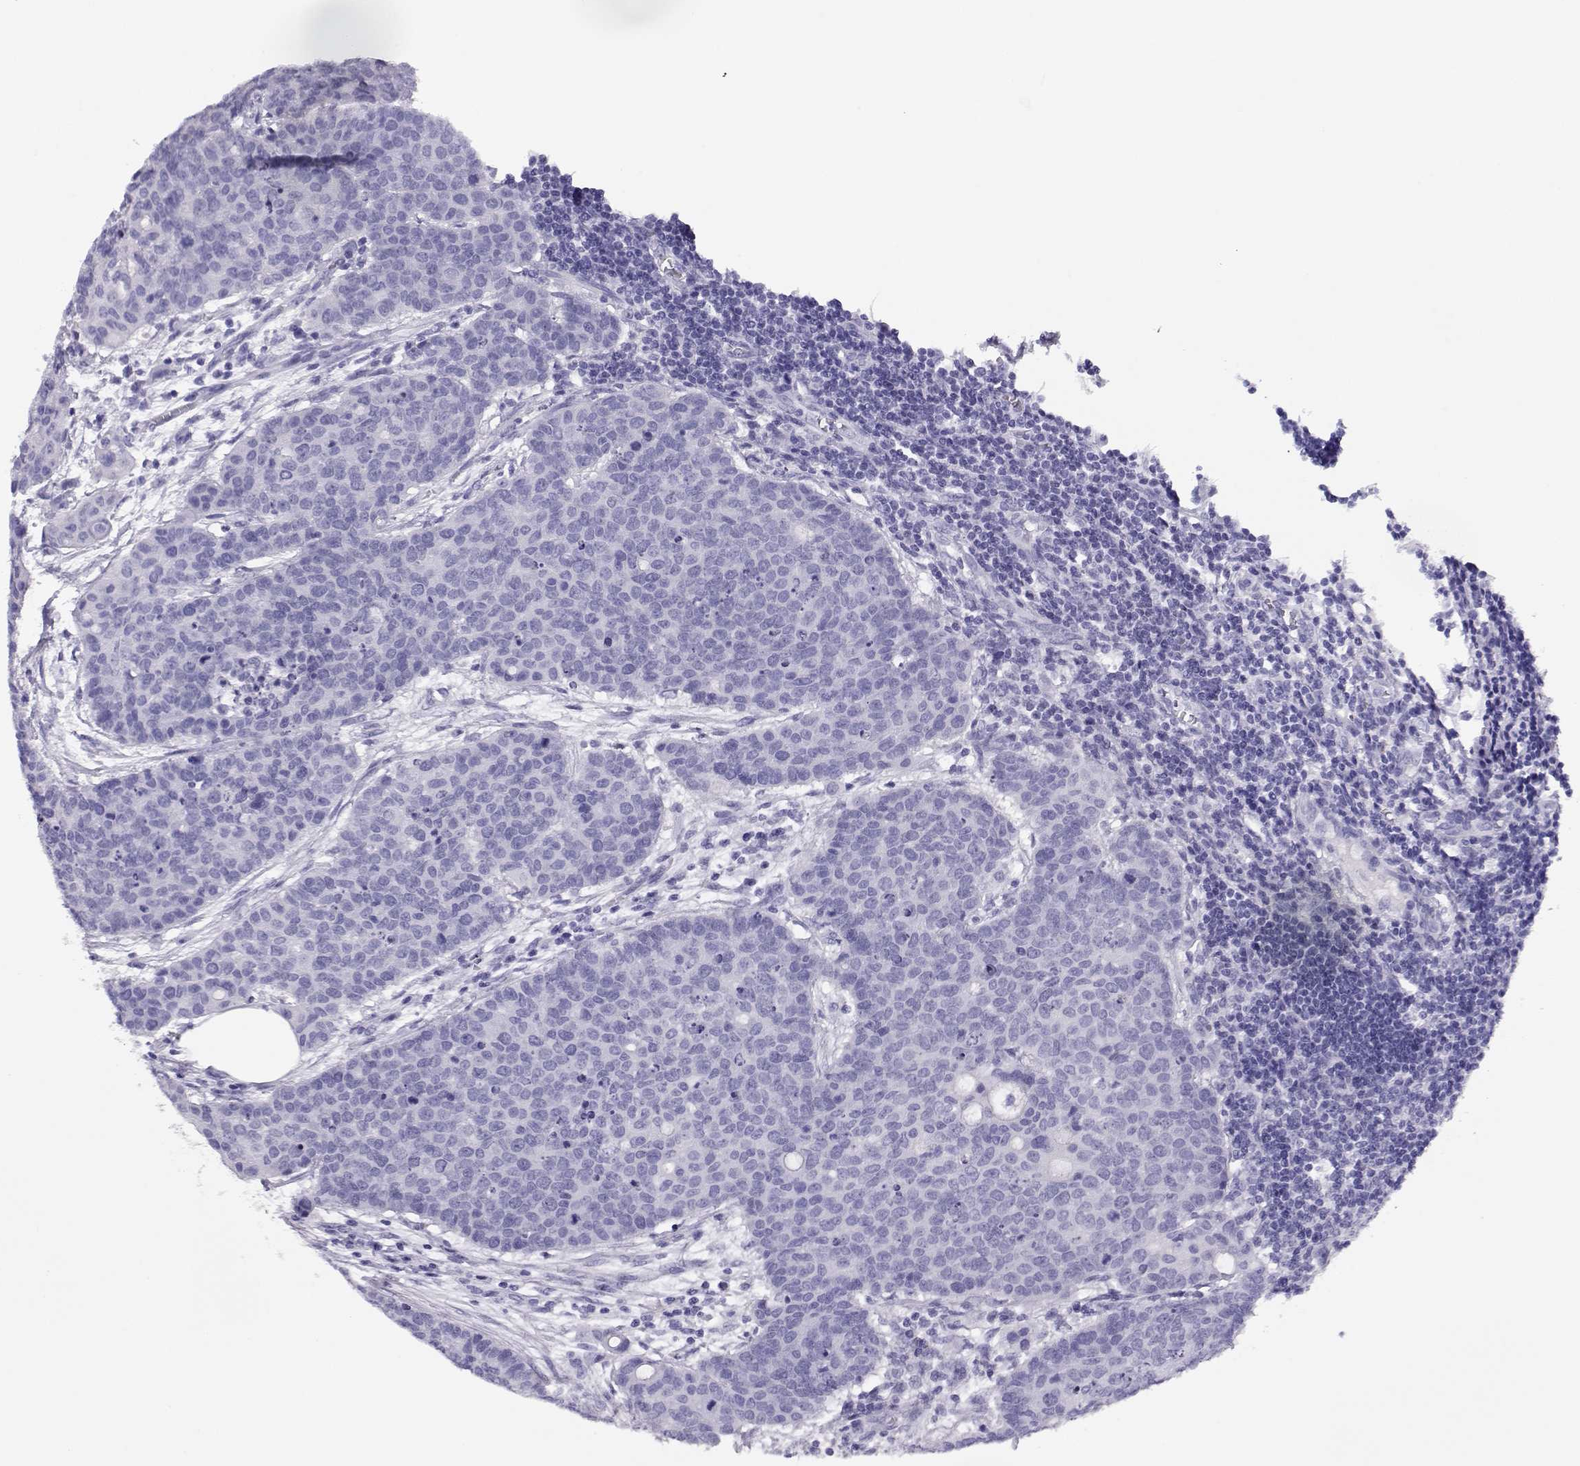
{"staining": {"intensity": "negative", "quantity": "none", "location": "none"}, "tissue": "carcinoid", "cell_type": "Tumor cells", "image_type": "cancer", "snomed": [{"axis": "morphology", "description": "Carcinoid, malignant, NOS"}, {"axis": "topography", "description": "Colon"}], "caption": "Protein analysis of carcinoid (malignant) shows no significant staining in tumor cells.", "gene": "CRX", "patient": {"sex": "male", "age": 81}}